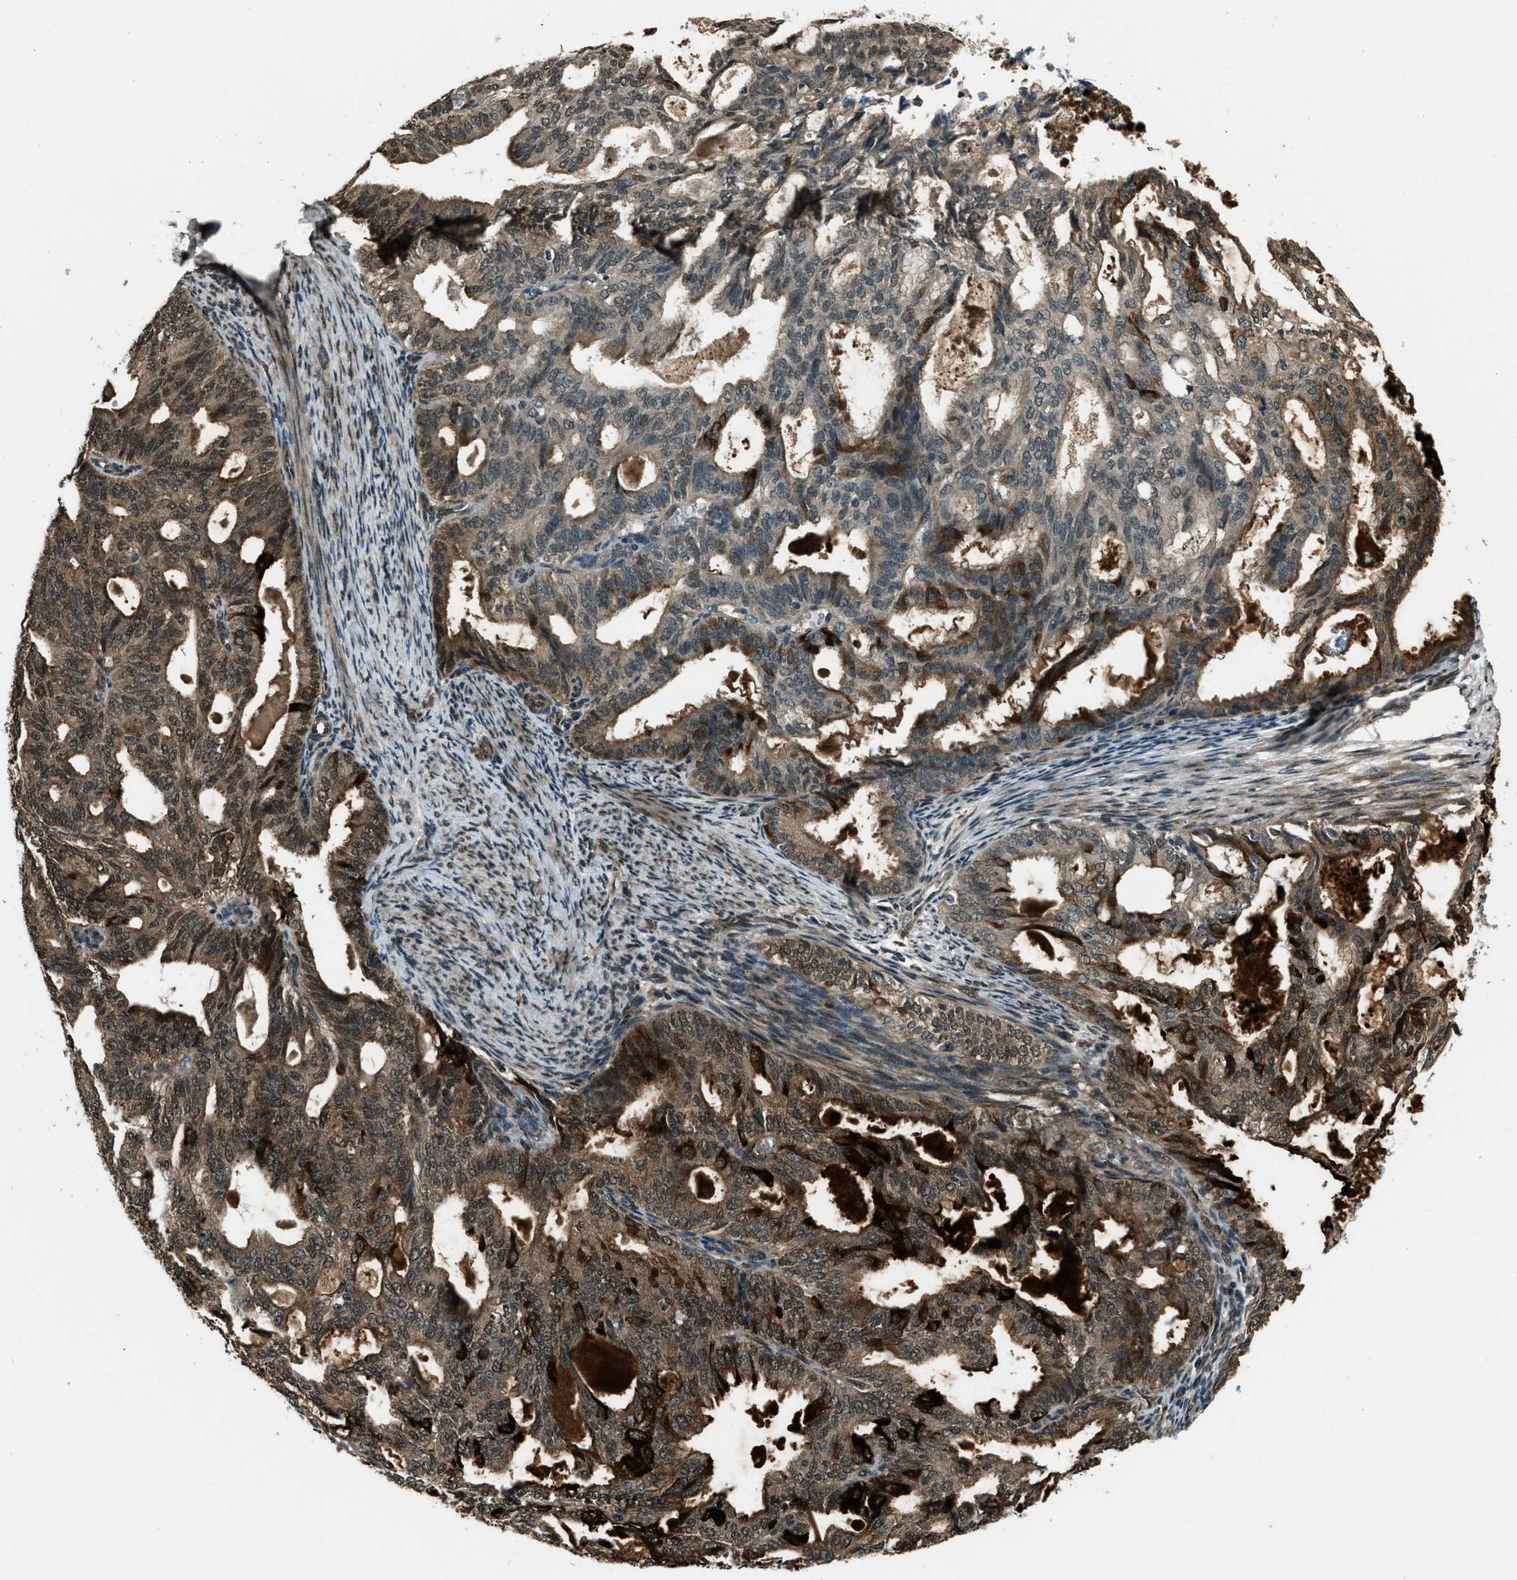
{"staining": {"intensity": "moderate", "quantity": ">75%", "location": "cytoplasmic/membranous"}, "tissue": "endometrial cancer", "cell_type": "Tumor cells", "image_type": "cancer", "snomed": [{"axis": "morphology", "description": "Adenocarcinoma, NOS"}, {"axis": "topography", "description": "Endometrium"}], "caption": "High-power microscopy captured an IHC micrograph of endometrial cancer (adenocarcinoma), revealing moderate cytoplasmic/membranous positivity in about >75% of tumor cells.", "gene": "SVIL", "patient": {"sex": "female", "age": 58}}